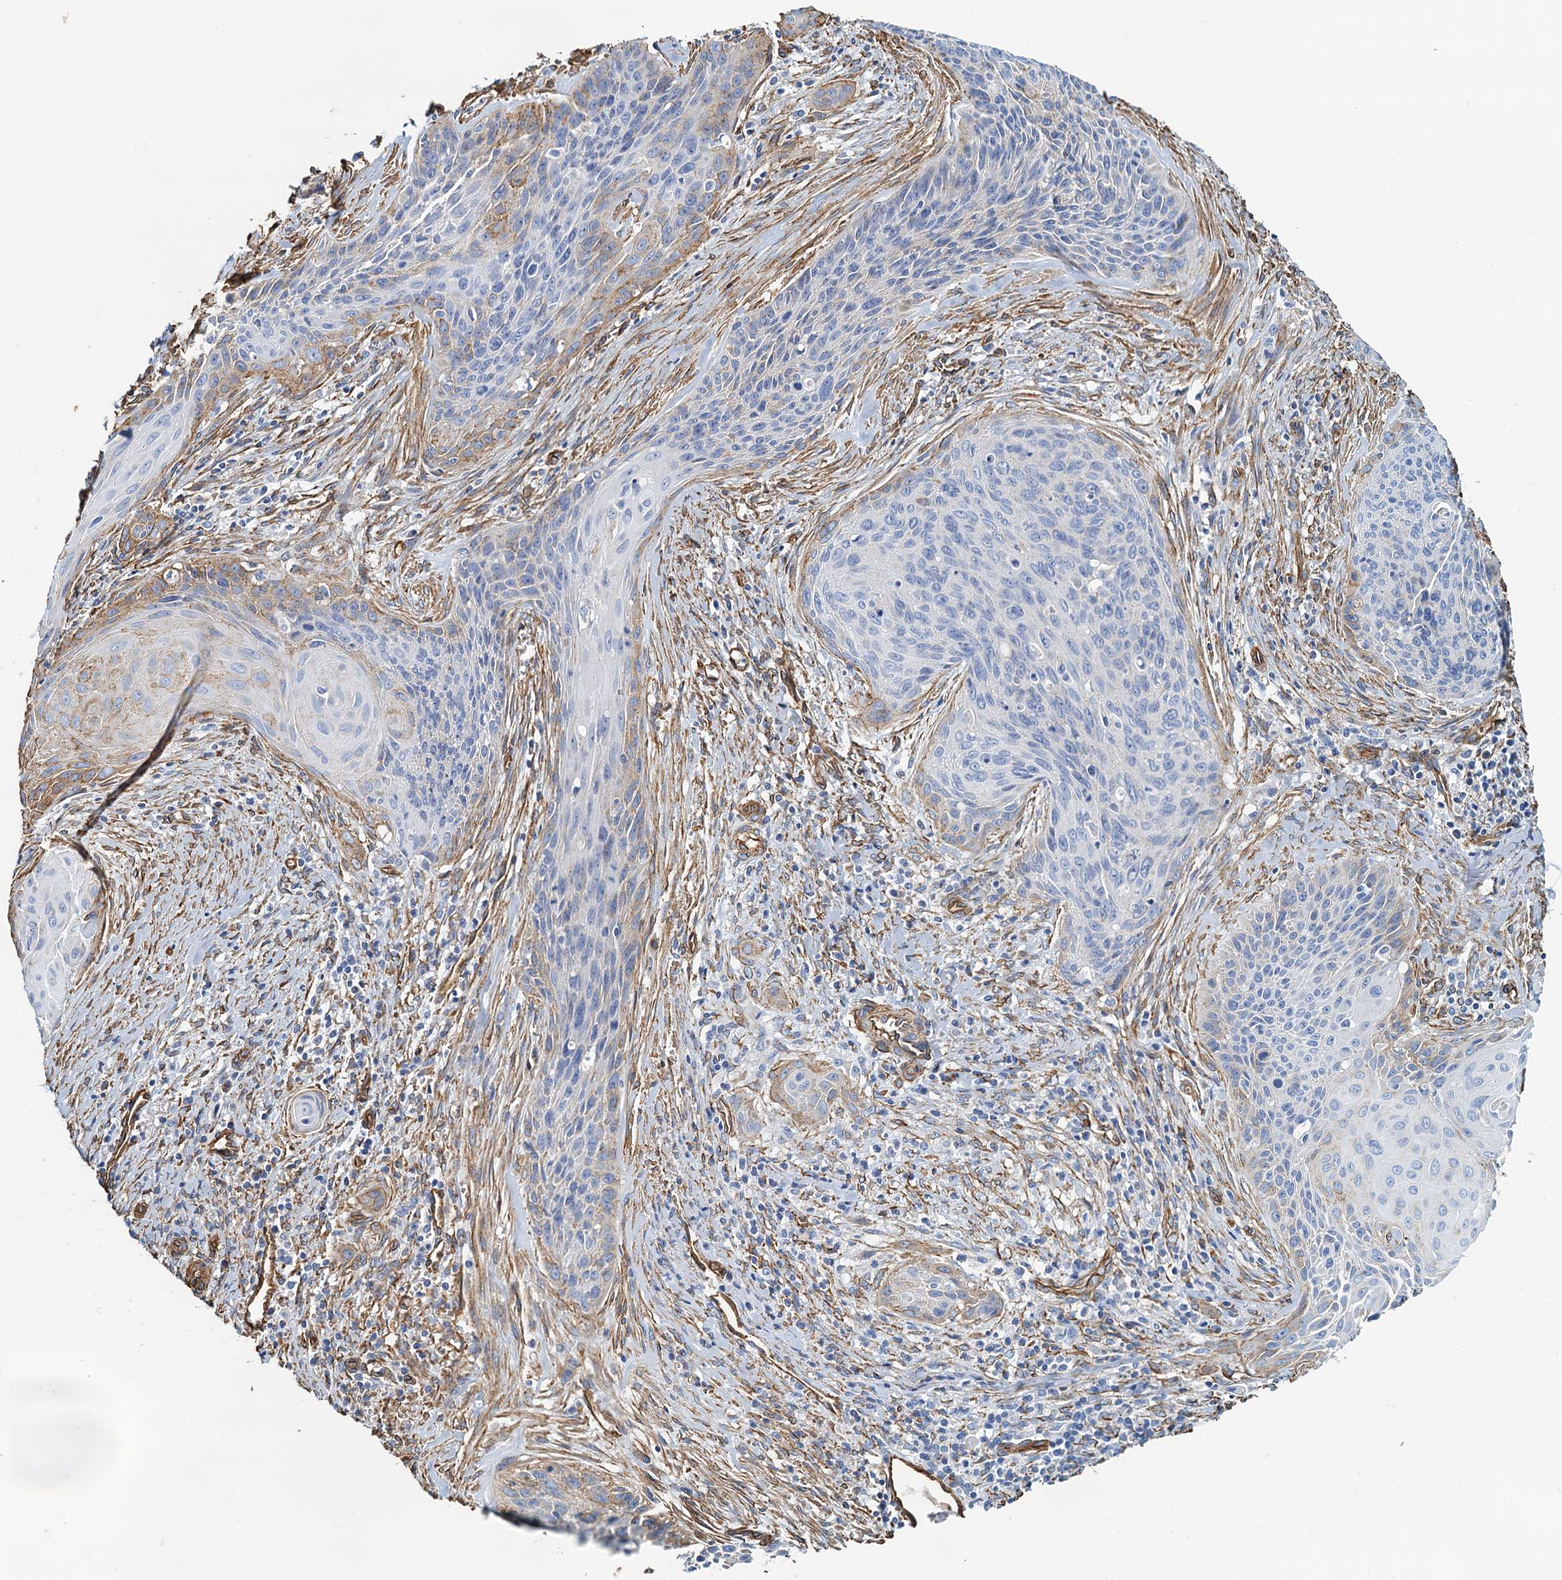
{"staining": {"intensity": "weak", "quantity": "<25%", "location": "cytoplasmic/membranous"}, "tissue": "cervical cancer", "cell_type": "Tumor cells", "image_type": "cancer", "snomed": [{"axis": "morphology", "description": "Squamous cell carcinoma, NOS"}, {"axis": "topography", "description": "Cervix"}], "caption": "DAB (3,3'-diaminobenzidine) immunohistochemical staining of human cervical cancer shows no significant expression in tumor cells.", "gene": "DGKG", "patient": {"sex": "female", "age": 55}}